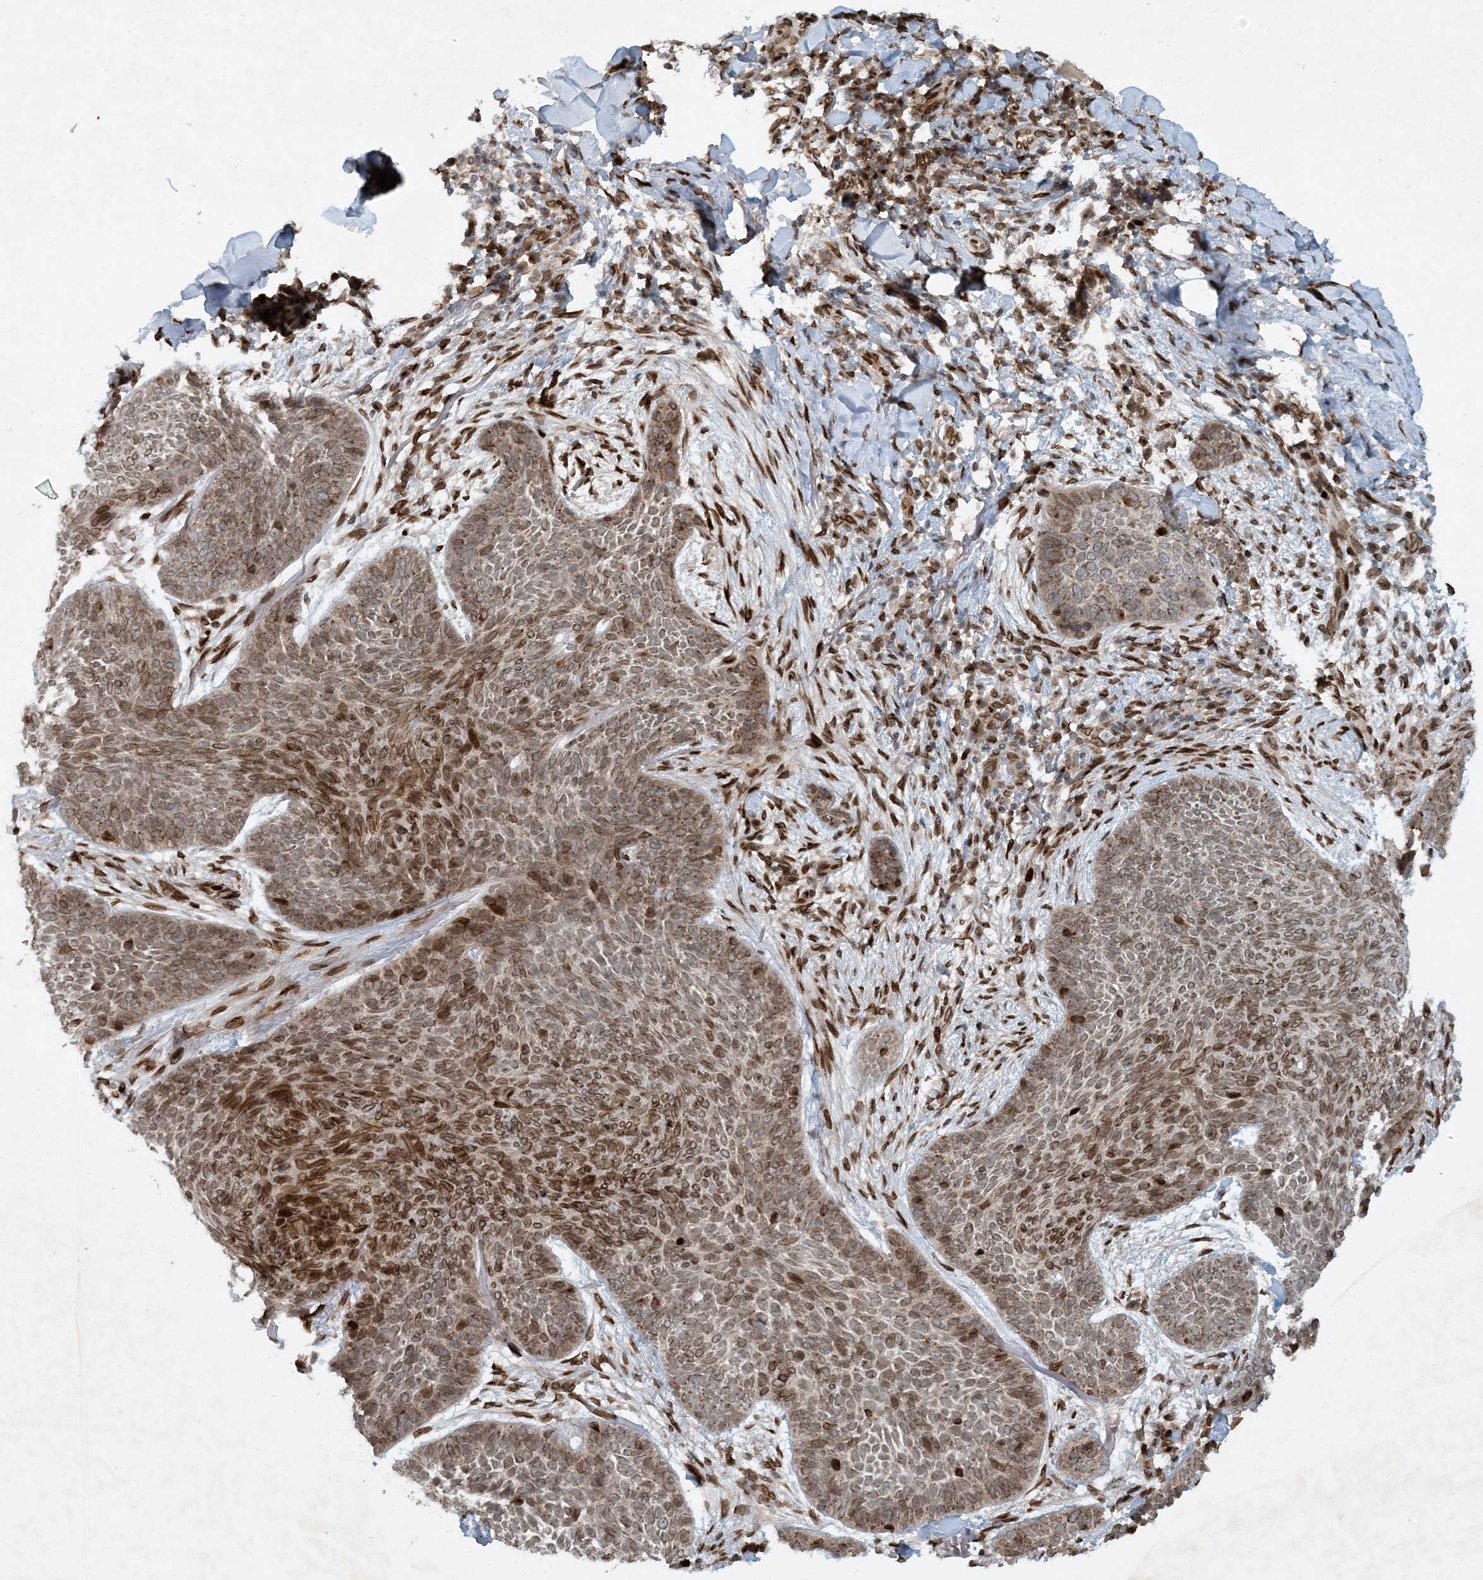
{"staining": {"intensity": "moderate", "quantity": "25%-75%", "location": "cytoplasmic/membranous,nuclear"}, "tissue": "skin cancer", "cell_type": "Tumor cells", "image_type": "cancer", "snomed": [{"axis": "morphology", "description": "Basal cell carcinoma"}, {"axis": "topography", "description": "Skin"}], "caption": "Immunohistochemistry (IHC) of skin cancer displays medium levels of moderate cytoplasmic/membranous and nuclear expression in approximately 25%-75% of tumor cells.", "gene": "SLC35A2", "patient": {"sex": "male", "age": 85}}